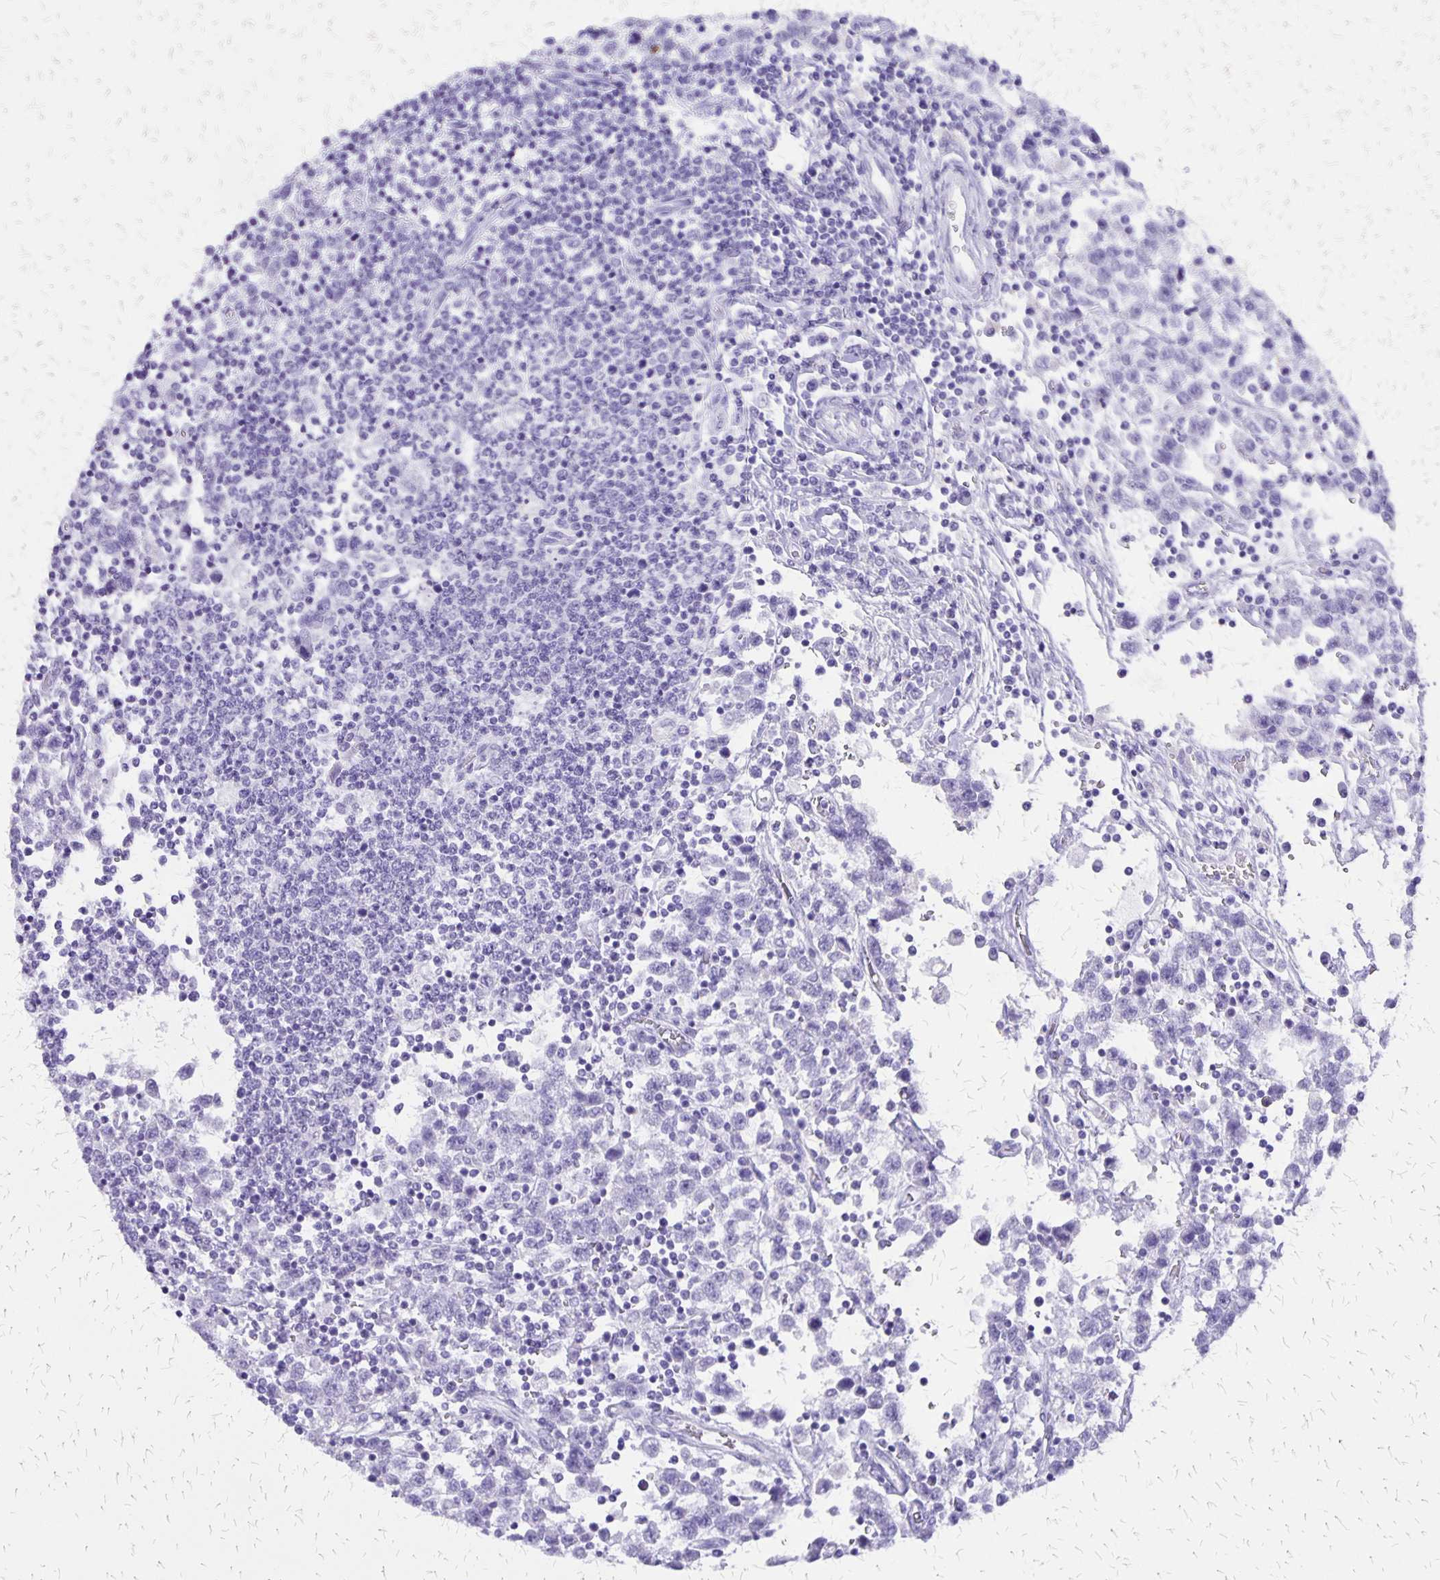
{"staining": {"intensity": "negative", "quantity": "none", "location": "none"}, "tissue": "testis cancer", "cell_type": "Tumor cells", "image_type": "cancer", "snomed": [{"axis": "morphology", "description": "Seminoma, NOS"}, {"axis": "topography", "description": "Testis"}], "caption": "A high-resolution micrograph shows immunohistochemistry (IHC) staining of testis cancer, which demonstrates no significant expression in tumor cells.", "gene": "SLC13A2", "patient": {"sex": "male", "age": 34}}